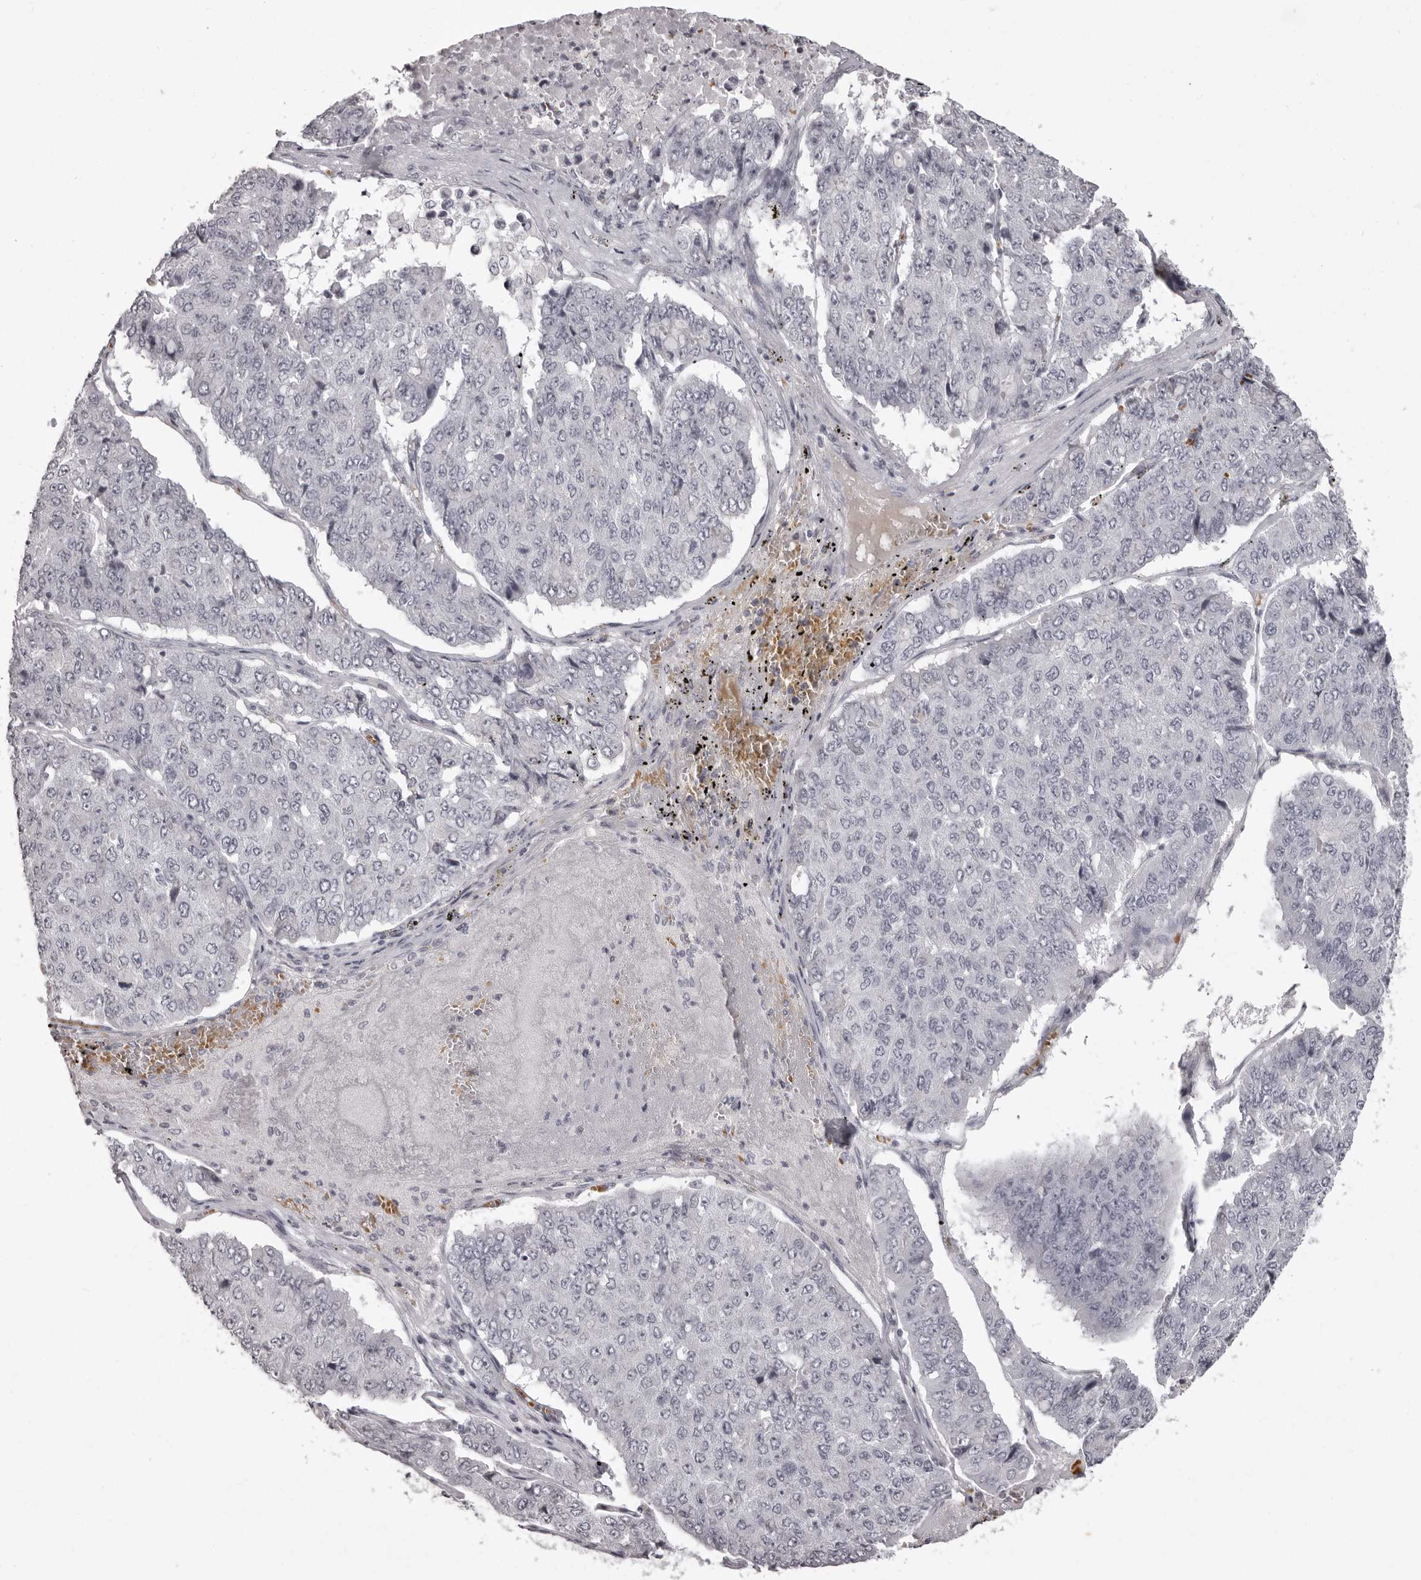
{"staining": {"intensity": "negative", "quantity": "none", "location": "none"}, "tissue": "pancreatic cancer", "cell_type": "Tumor cells", "image_type": "cancer", "snomed": [{"axis": "morphology", "description": "Adenocarcinoma, NOS"}, {"axis": "topography", "description": "Pancreas"}], "caption": "Immunohistochemistry (IHC) histopathology image of neoplastic tissue: adenocarcinoma (pancreatic) stained with DAB (3,3'-diaminobenzidine) exhibits no significant protein positivity in tumor cells.", "gene": "C8orf74", "patient": {"sex": "male", "age": 50}}